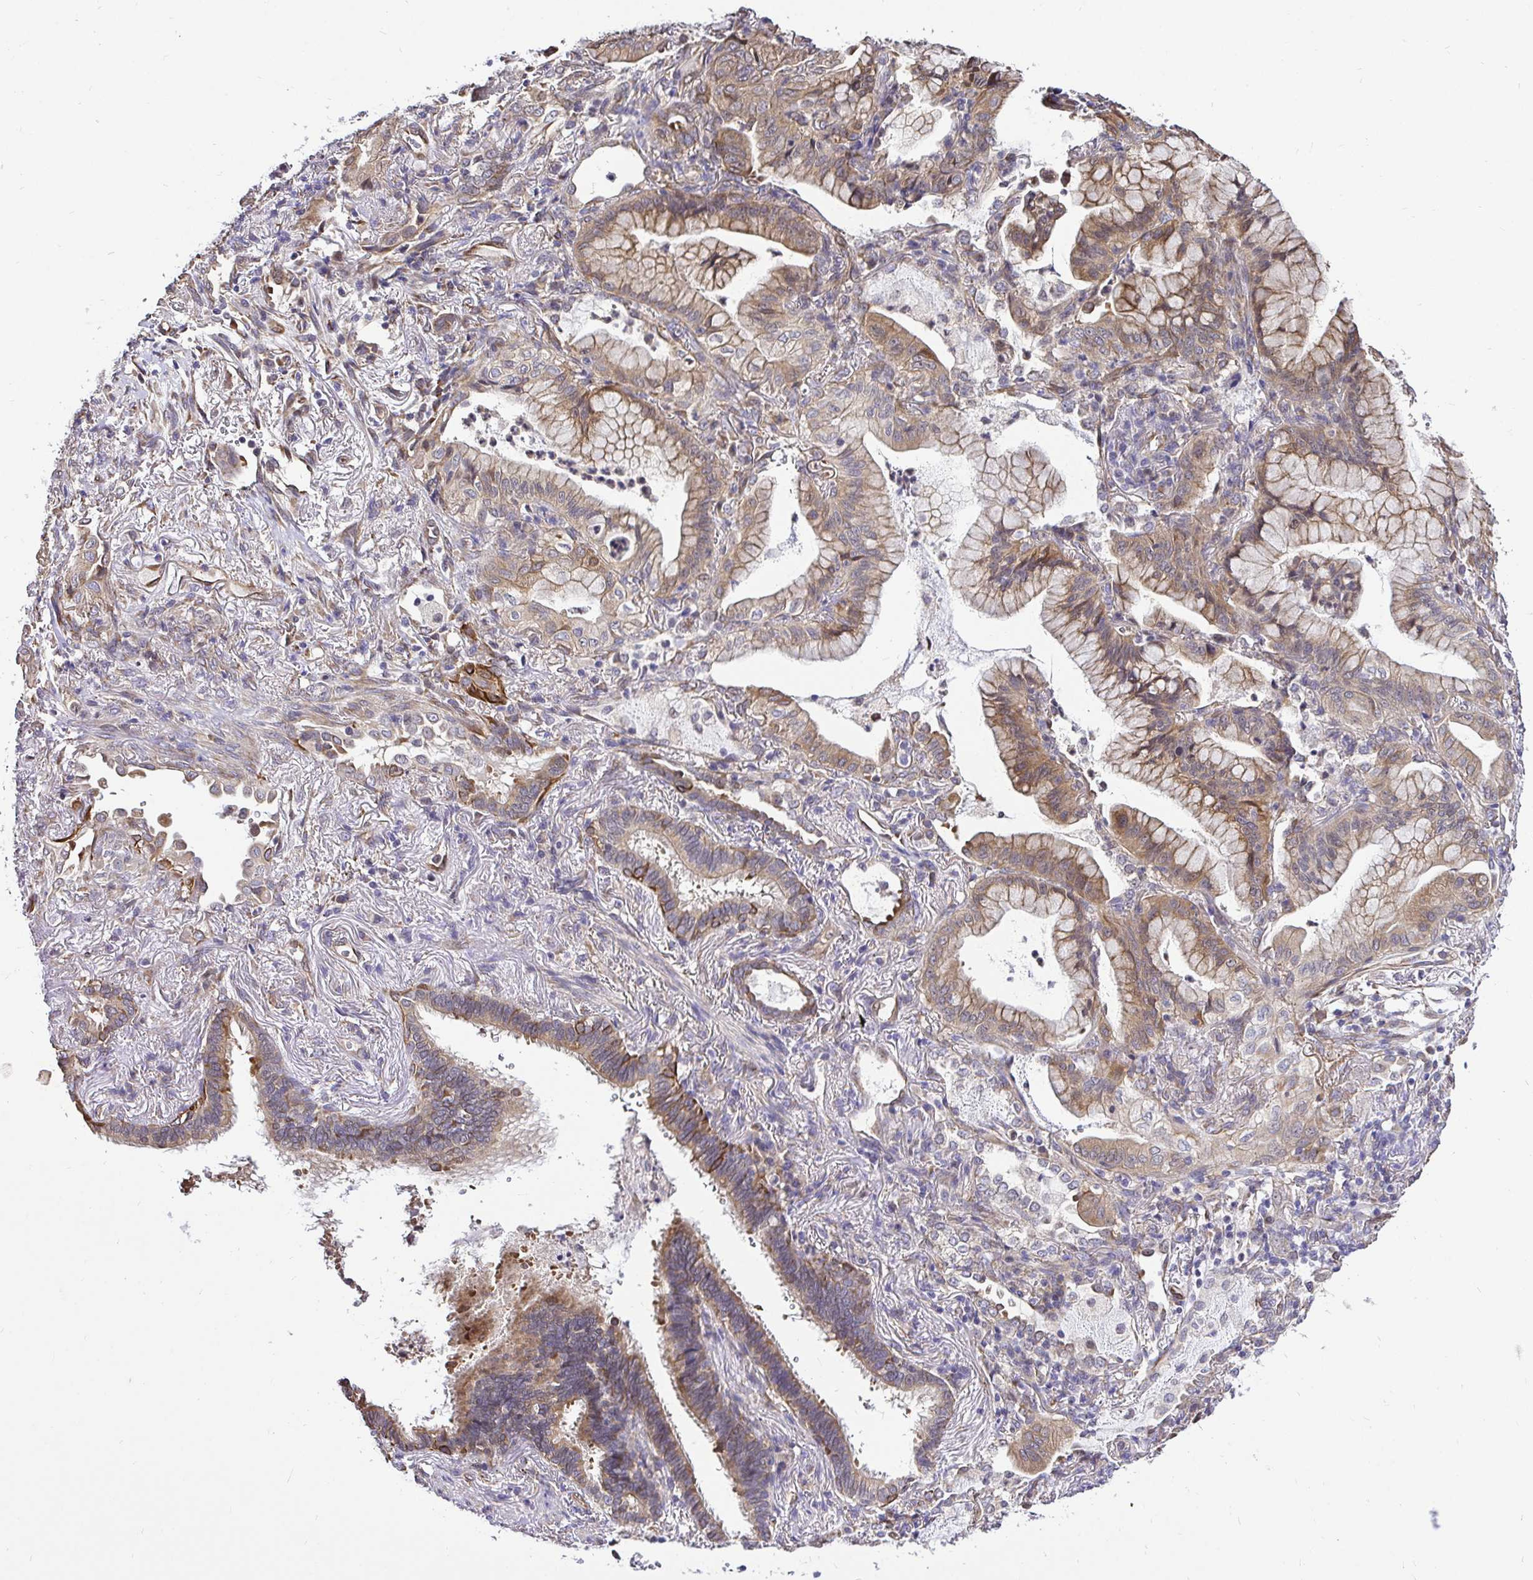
{"staining": {"intensity": "moderate", "quantity": ">75%", "location": "cytoplasmic/membranous"}, "tissue": "lung cancer", "cell_type": "Tumor cells", "image_type": "cancer", "snomed": [{"axis": "morphology", "description": "Adenocarcinoma, NOS"}, {"axis": "topography", "description": "Lung"}], "caption": "Protein expression analysis of lung cancer (adenocarcinoma) displays moderate cytoplasmic/membranous positivity in about >75% of tumor cells. Nuclei are stained in blue.", "gene": "CCDC122", "patient": {"sex": "male", "age": 77}}